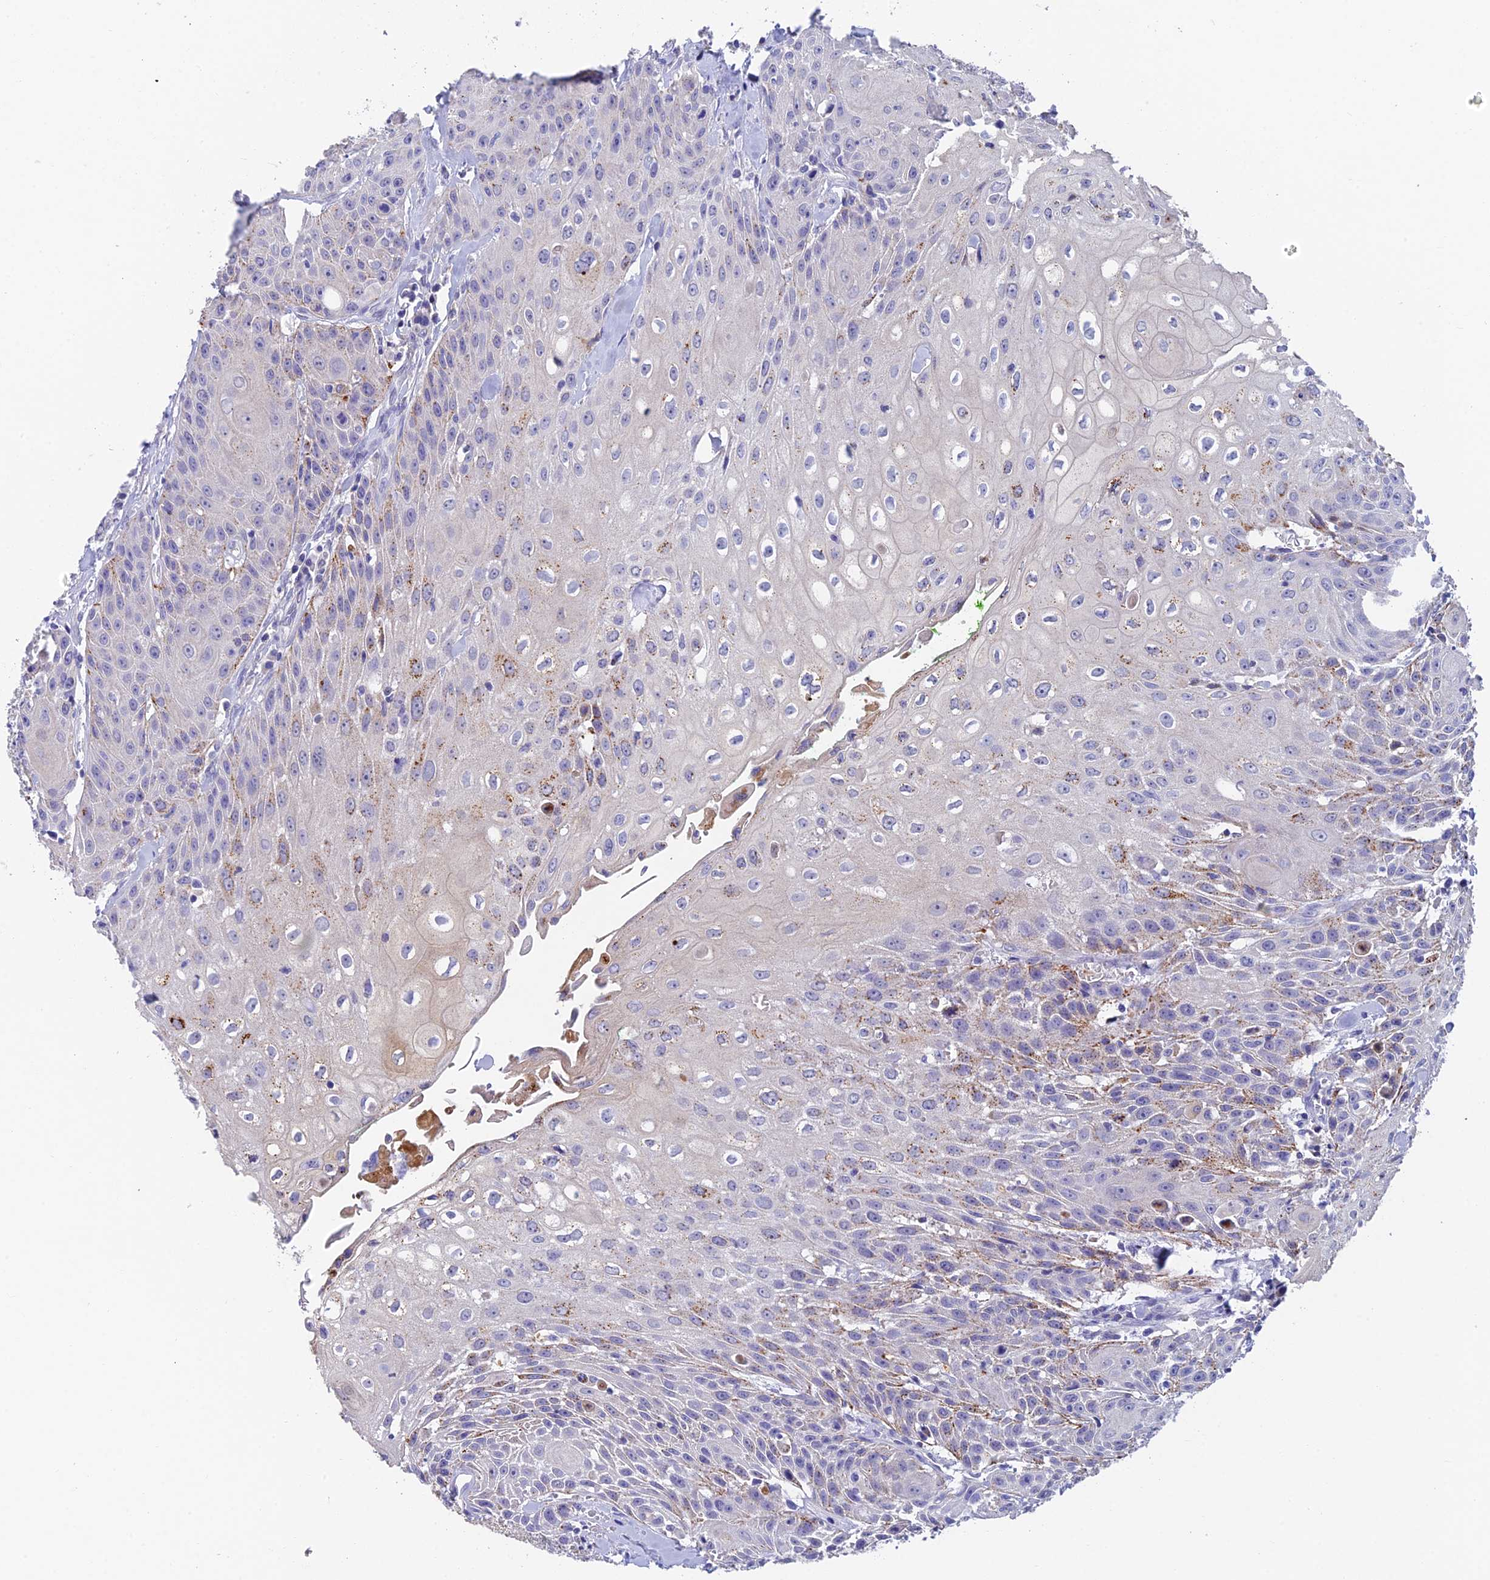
{"staining": {"intensity": "moderate", "quantity": "<25%", "location": "cytoplasmic/membranous"}, "tissue": "head and neck cancer", "cell_type": "Tumor cells", "image_type": "cancer", "snomed": [{"axis": "morphology", "description": "Squamous cell carcinoma, NOS"}, {"axis": "topography", "description": "Oral tissue"}, {"axis": "topography", "description": "Head-Neck"}], "caption": "An image of squamous cell carcinoma (head and neck) stained for a protein shows moderate cytoplasmic/membranous brown staining in tumor cells. Nuclei are stained in blue.", "gene": "ADAMTS13", "patient": {"sex": "female", "age": 82}}